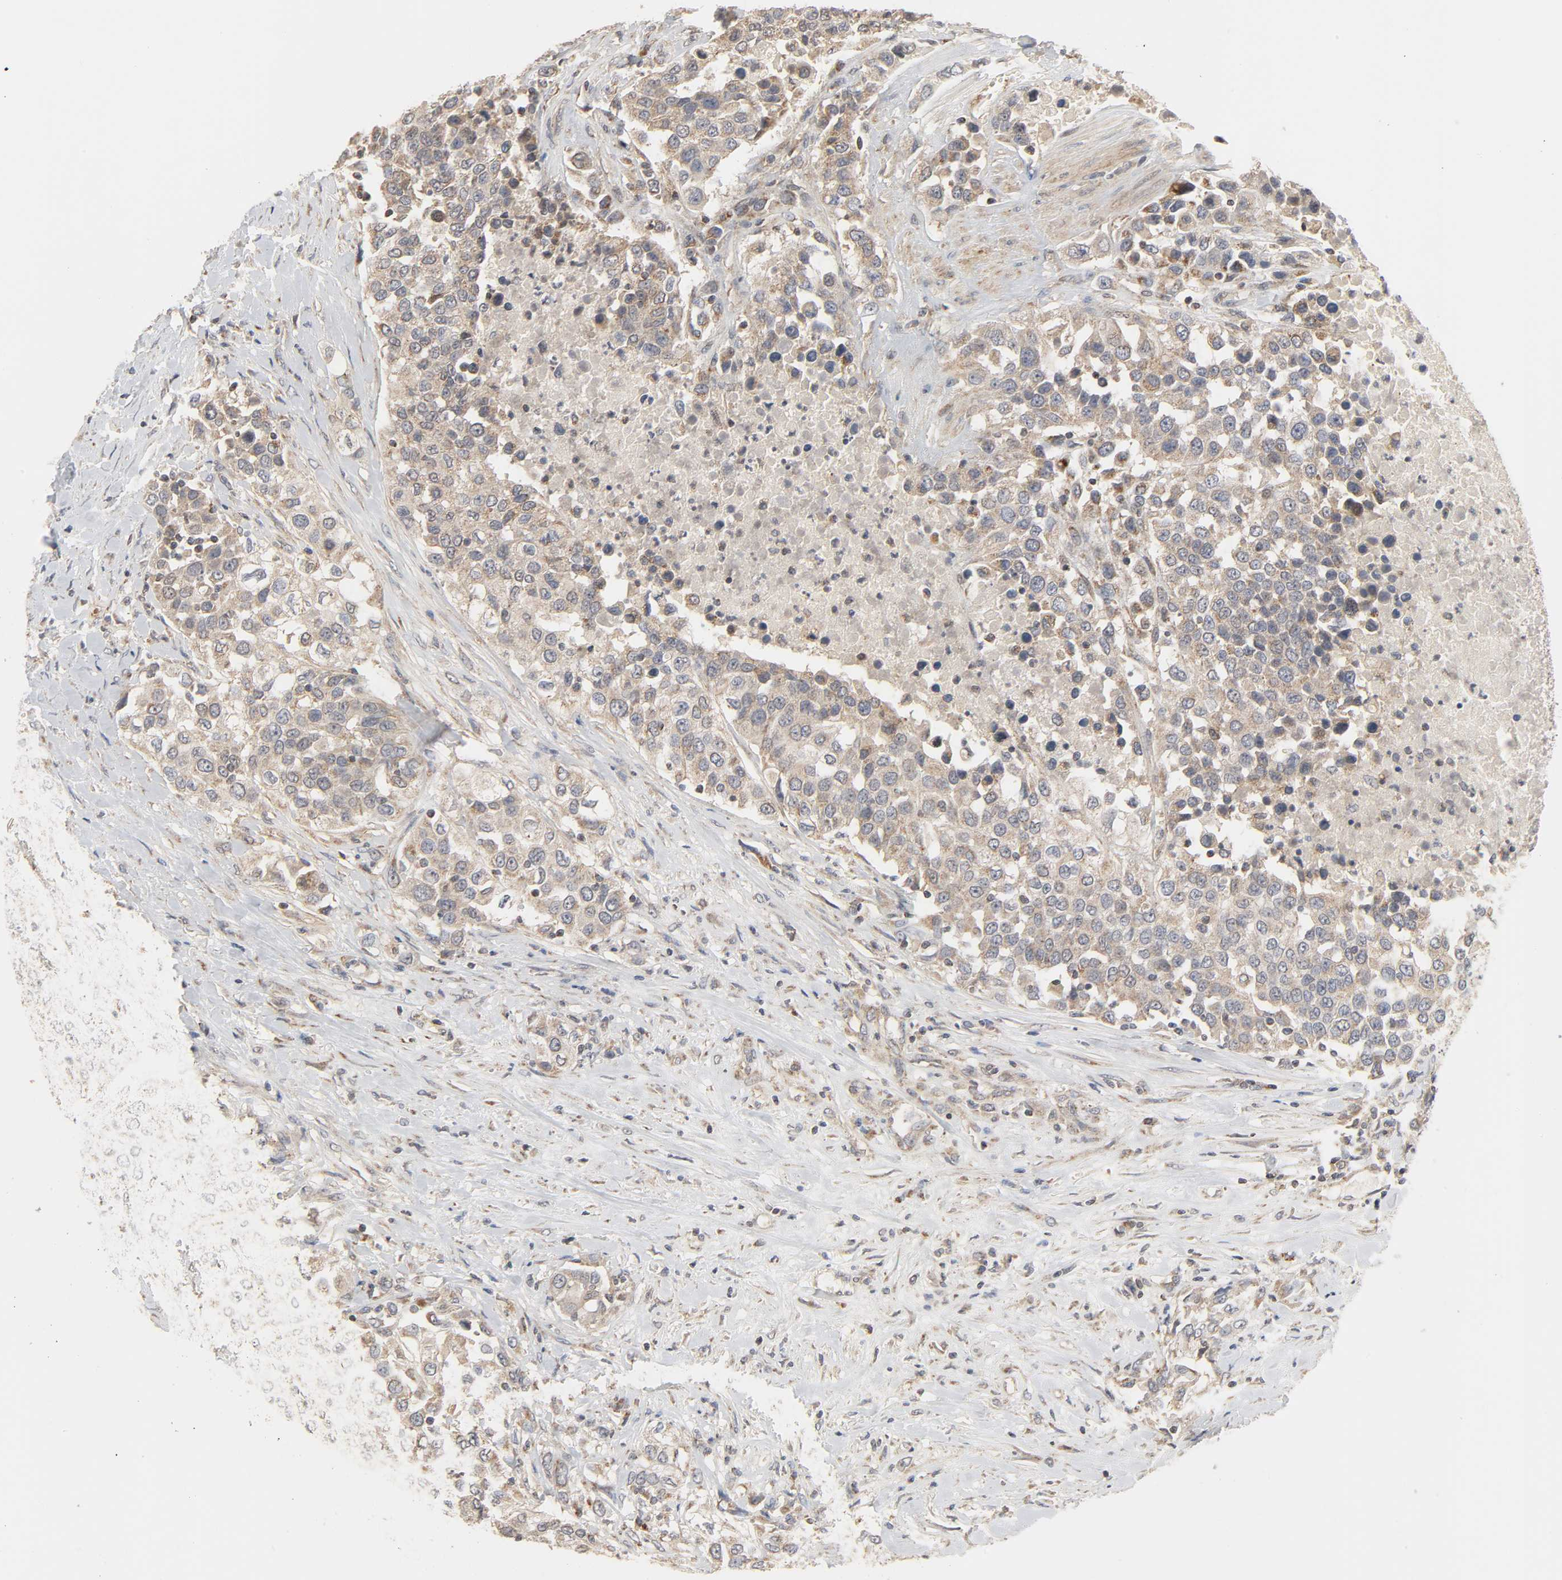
{"staining": {"intensity": "weak", "quantity": ">75%", "location": "cytoplasmic/membranous"}, "tissue": "urothelial cancer", "cell_type": "Tumor cells", "image_type": "cancer", "snomed": [{"axis": "morphology", "description": "Urothelial carcinoma, High grade"}, {"axis": "topography", "description": "Urinary bladder"}], "caption": "Protein expression analysis of high-grade urothelial carcinoma shows weak cytoplasmic/membranous staining in approximately >75% of tumor cells.", "gene": "CLEC4E", "patient": {"sex": "female", "age": 80}}